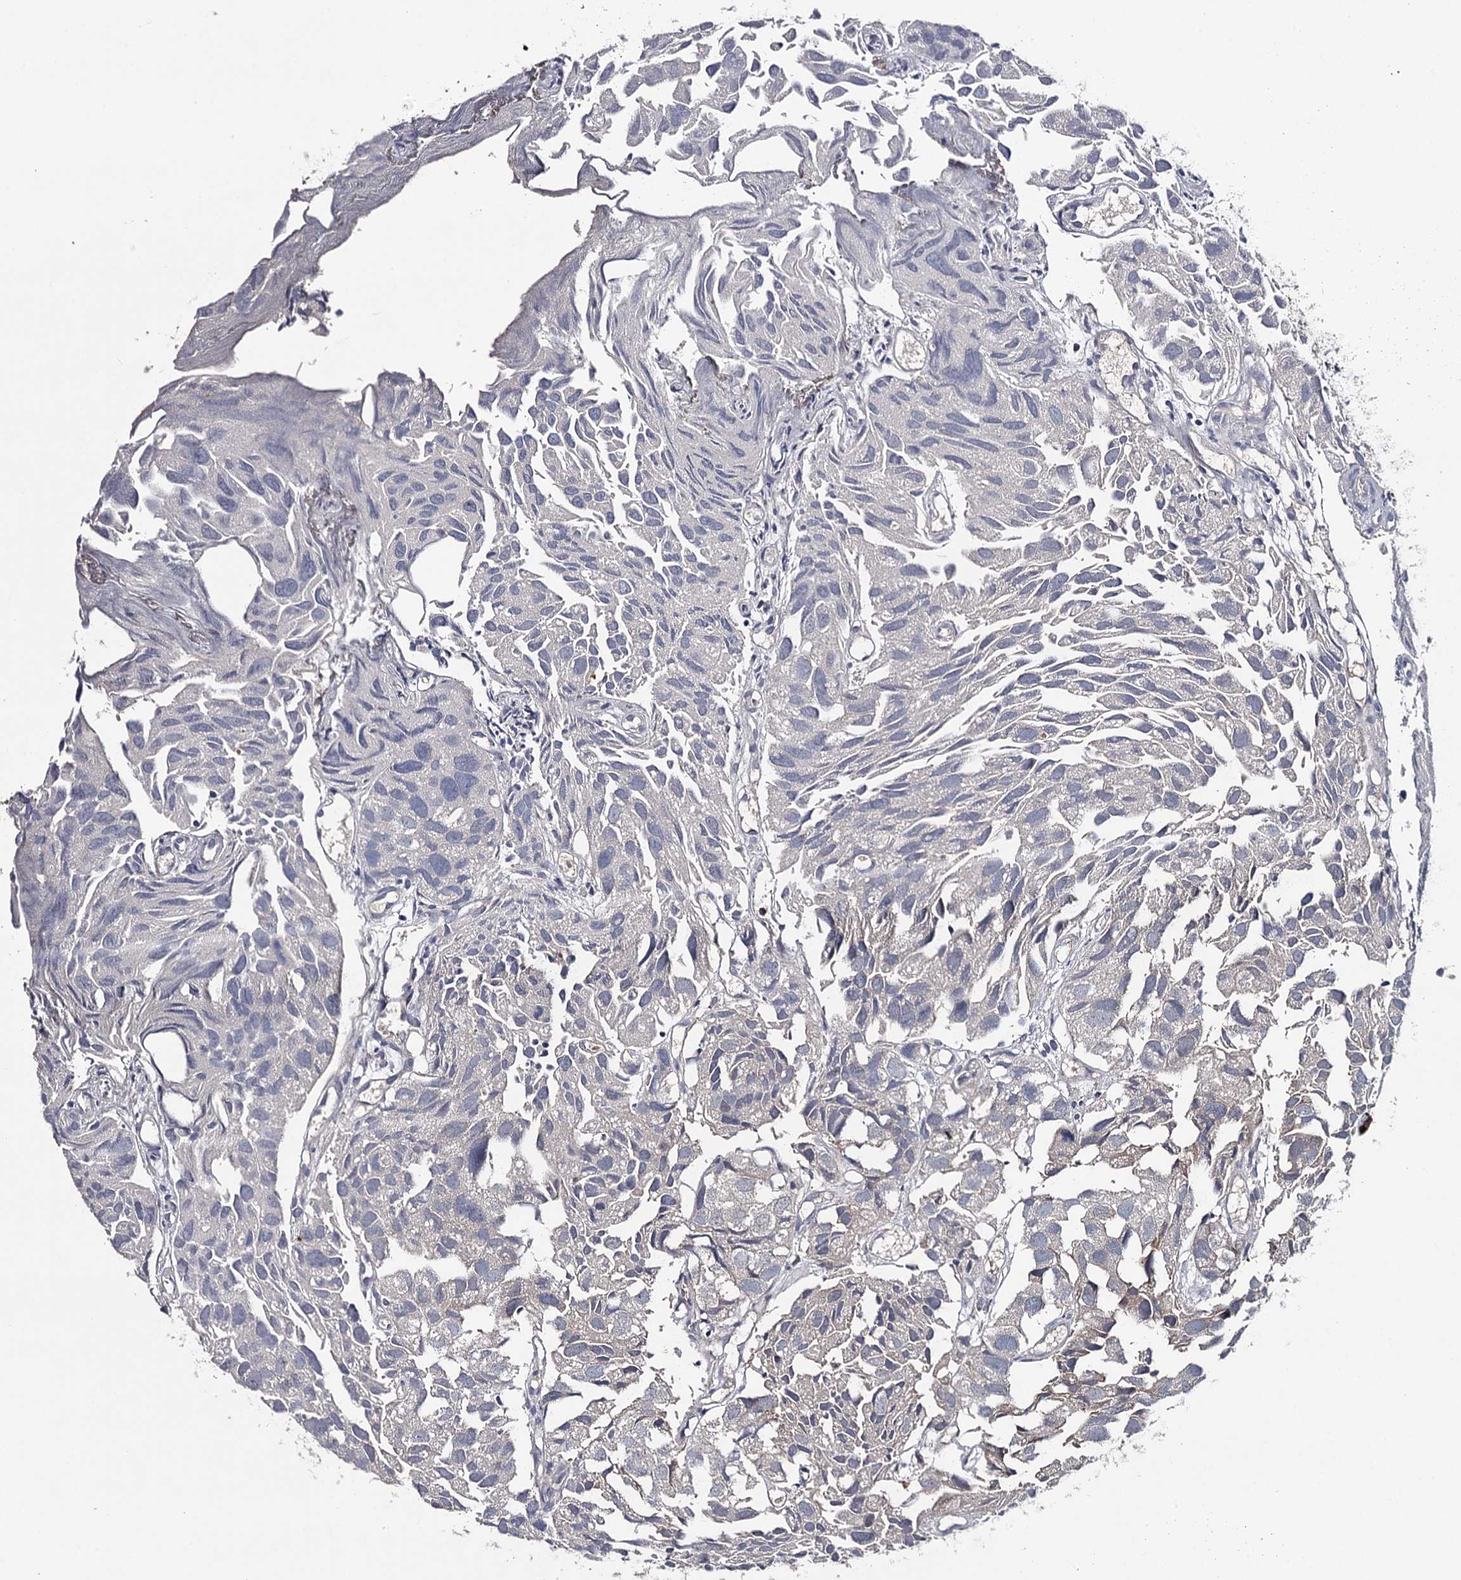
{"staining": {"intensity": "moderate", "quantity": "<25%", "location": "cytoplasmic/membranous"}, "tissue": "urothelial cancer", "cell_type": "Tumor cells", "image_type": "cancer", "snomed": [{"axis": "morphology", "description": "Urothelial carcinoma, High grade"}, {"axis": "topography", "description": "Urinary bladder"}], "caption": "About <25% of tumor cells in human urothelial cancer reveal moderate cytoplasmic/membranous protein positivity as visualized by brown immunohistochemical staining.", "gene": "GTSF1", "patient": {"sex": "female", "age": 75}}